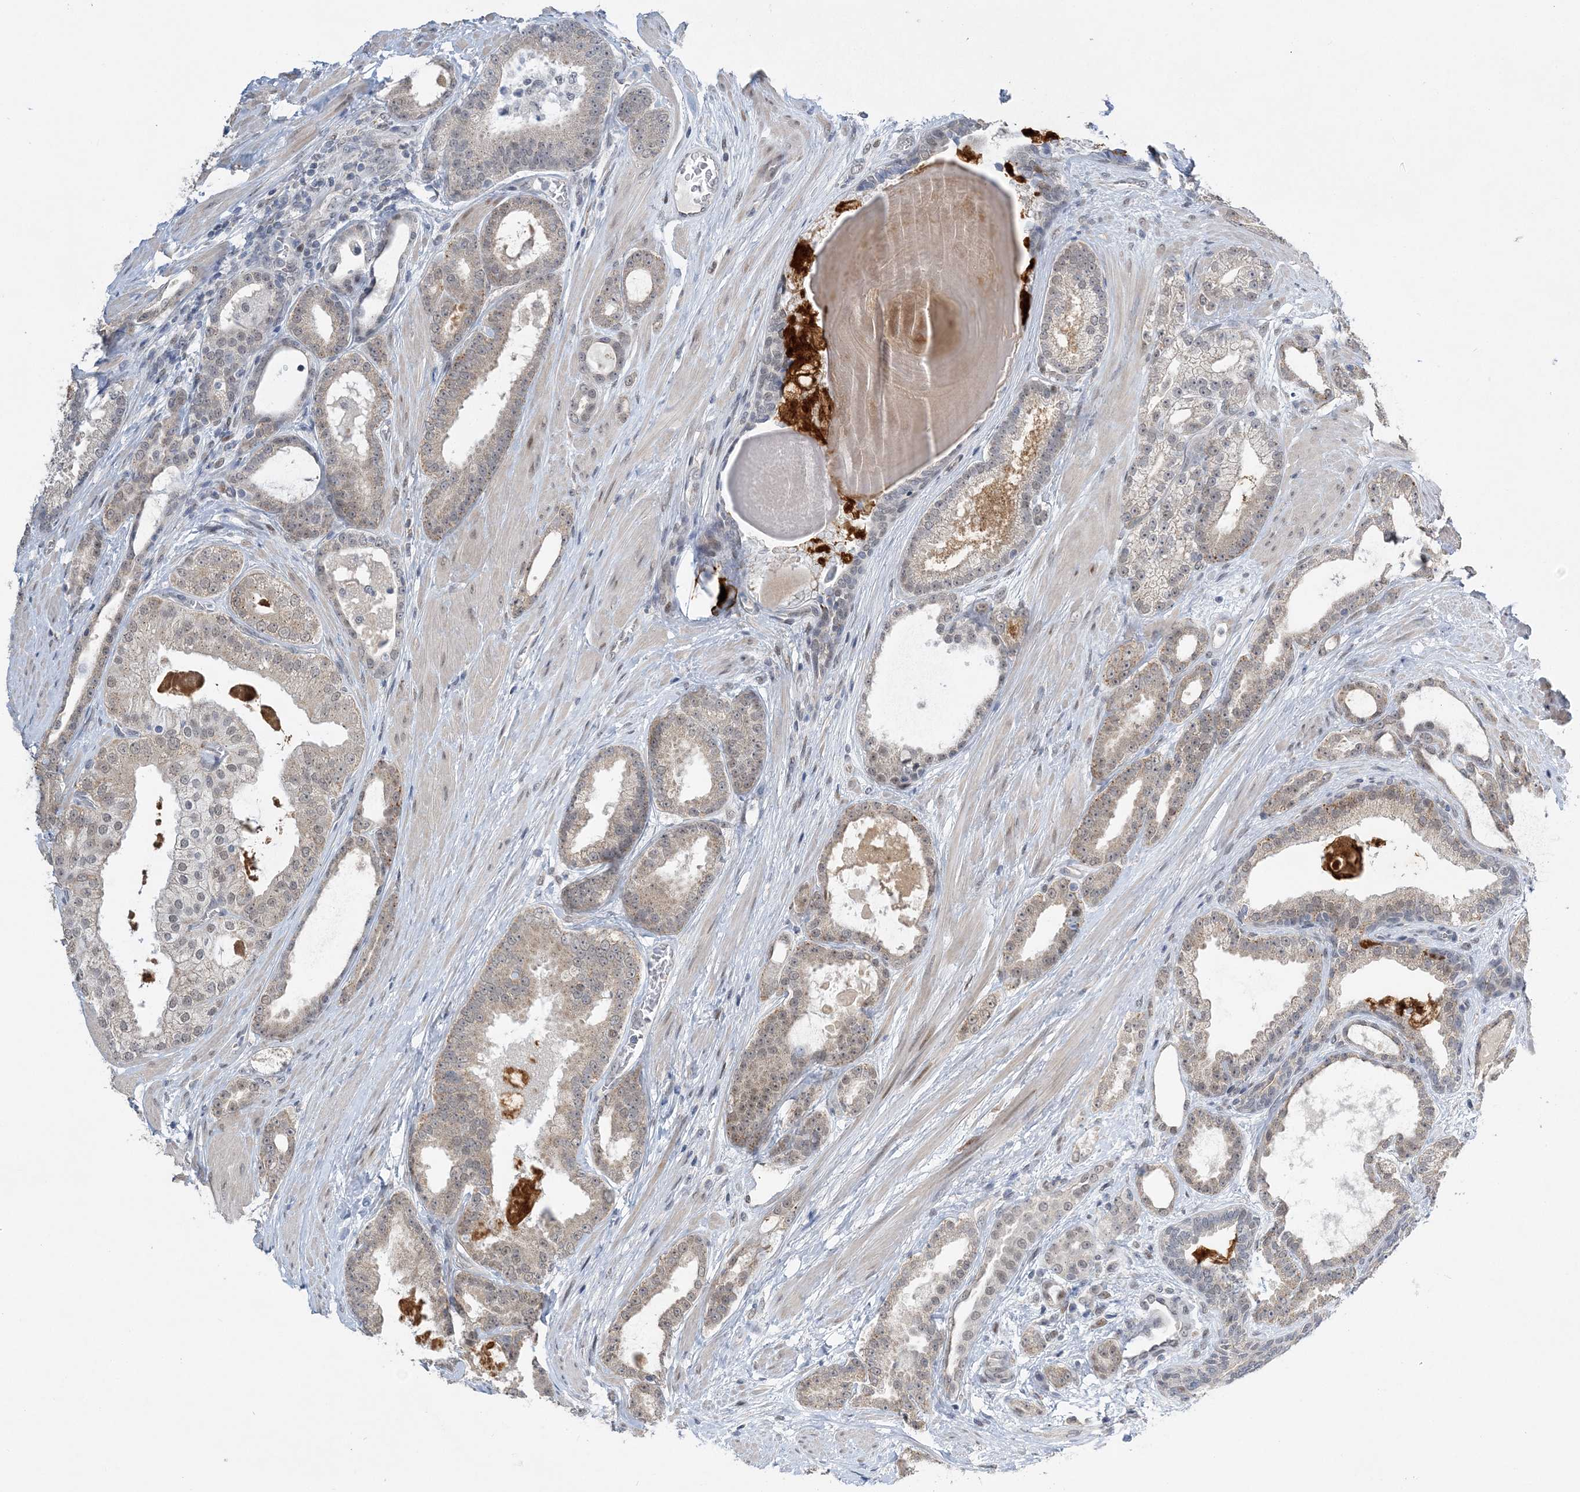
{"staining": {"intensity": "negative", "quantity": "none", "location": "none"}, "tissue": "prostate cancer", "cell_type": "Tumor cells", "image_type": "cancer", "snomed": [{"axis": "morphology", "description": "Adenocarcinoma, High grade"}, {"axis": "topography", "description": "Prostate"}], "caption": "Tumor cells show no significant protein staining in prostate cancer (adenocarcinoma (high-grade)). The staining is performed using DAB brown chromogen with nuclei counter-stained in using hematoxylin.", "gene": "WAC", "patient": {"sex": "male", "age": 60}}